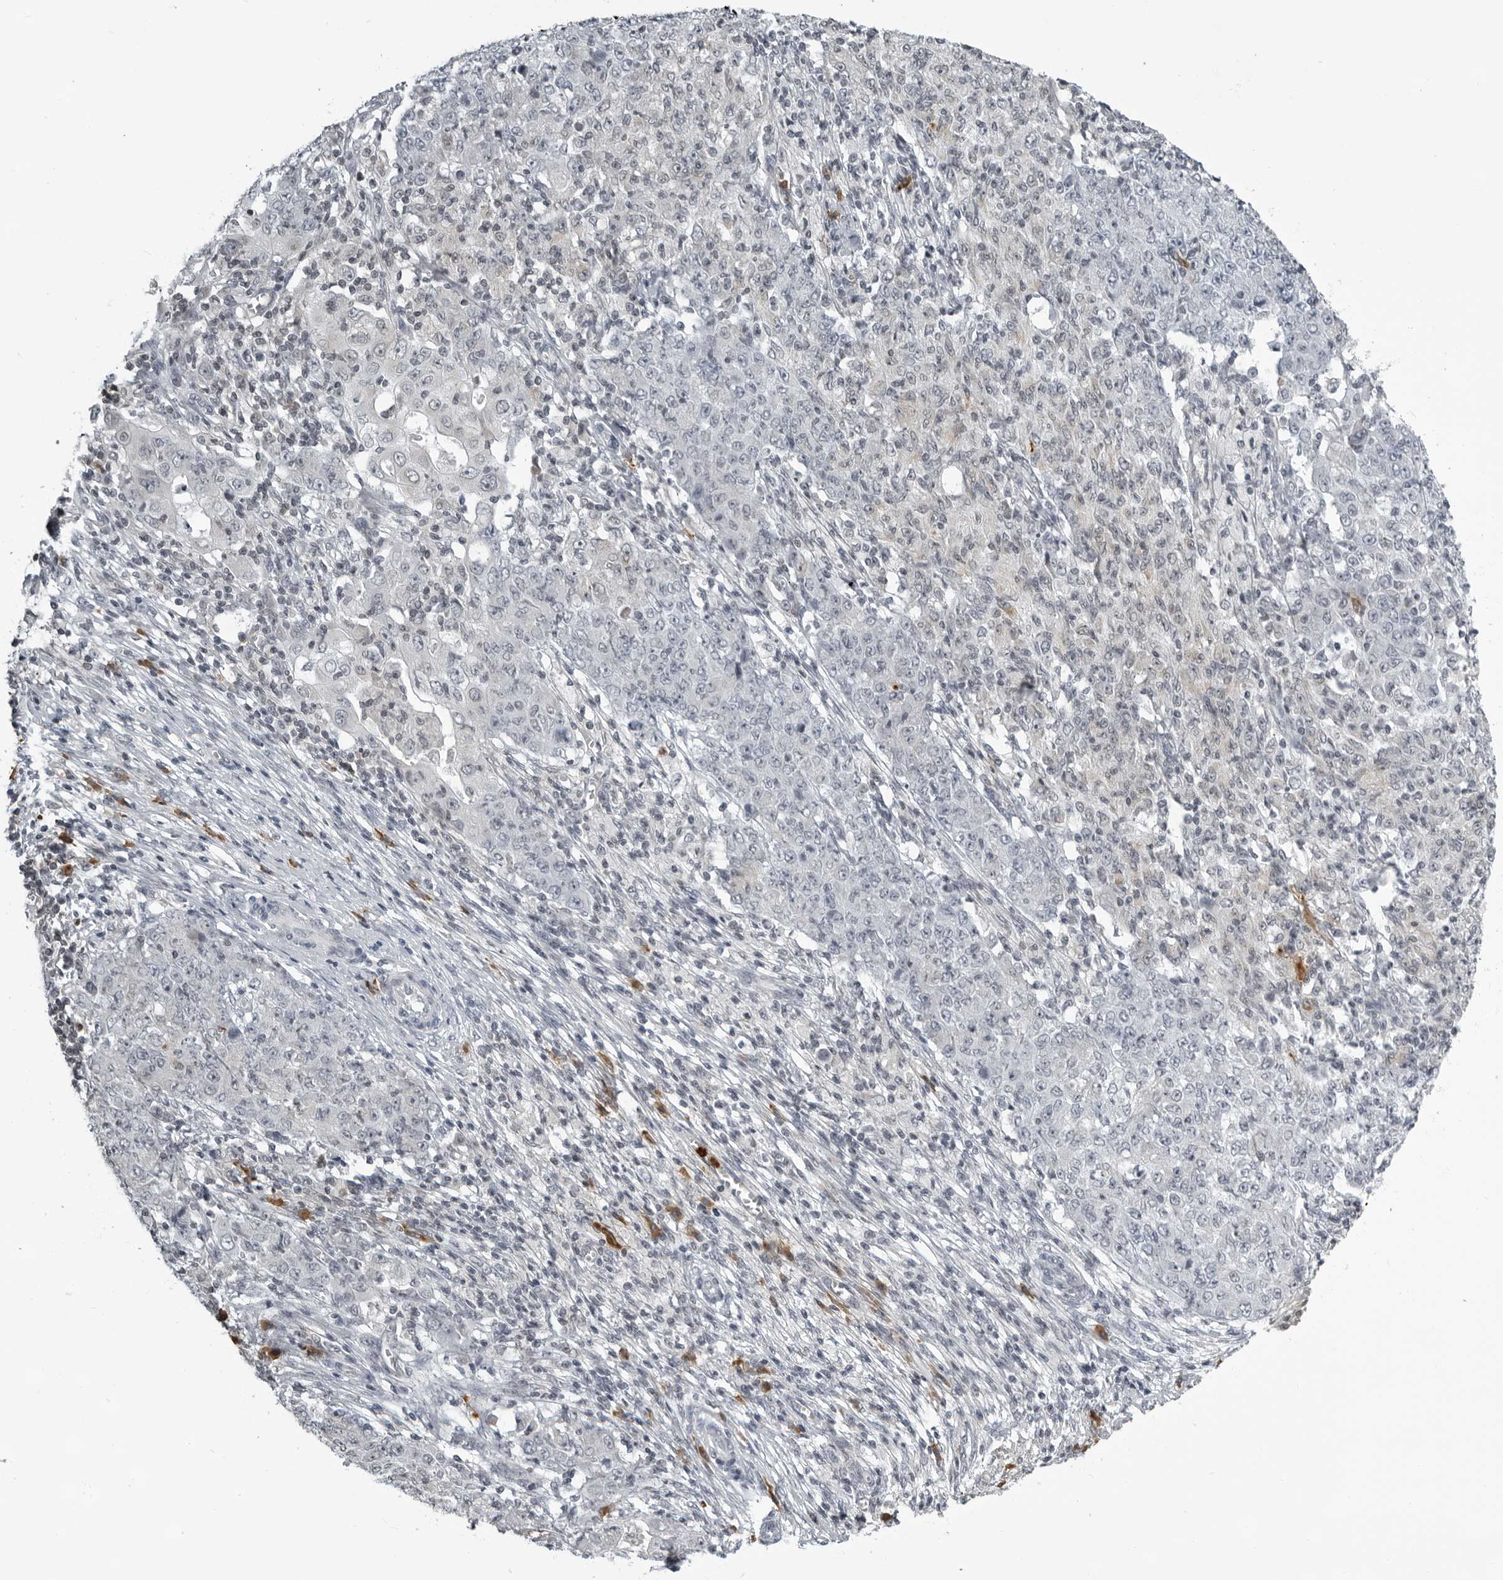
{"staining": {"intensity": "weak", "quantity": "<25%", "location": "cytoplasmic/membranous"}, "tissue": "ovarian cancer", "cell_type": "Tumor cells", "image_type": "cancer", "snomed": [{"axis": "morphology", "description": "Carcinoma, endometroid"}, {"axis": "topography", "description": "Ovary"}], "caption": "The image shows no staining of tumor cells in ovarian cancer.", "gene": "RTCA", "patient": {"sex": "female", "age": 42}}